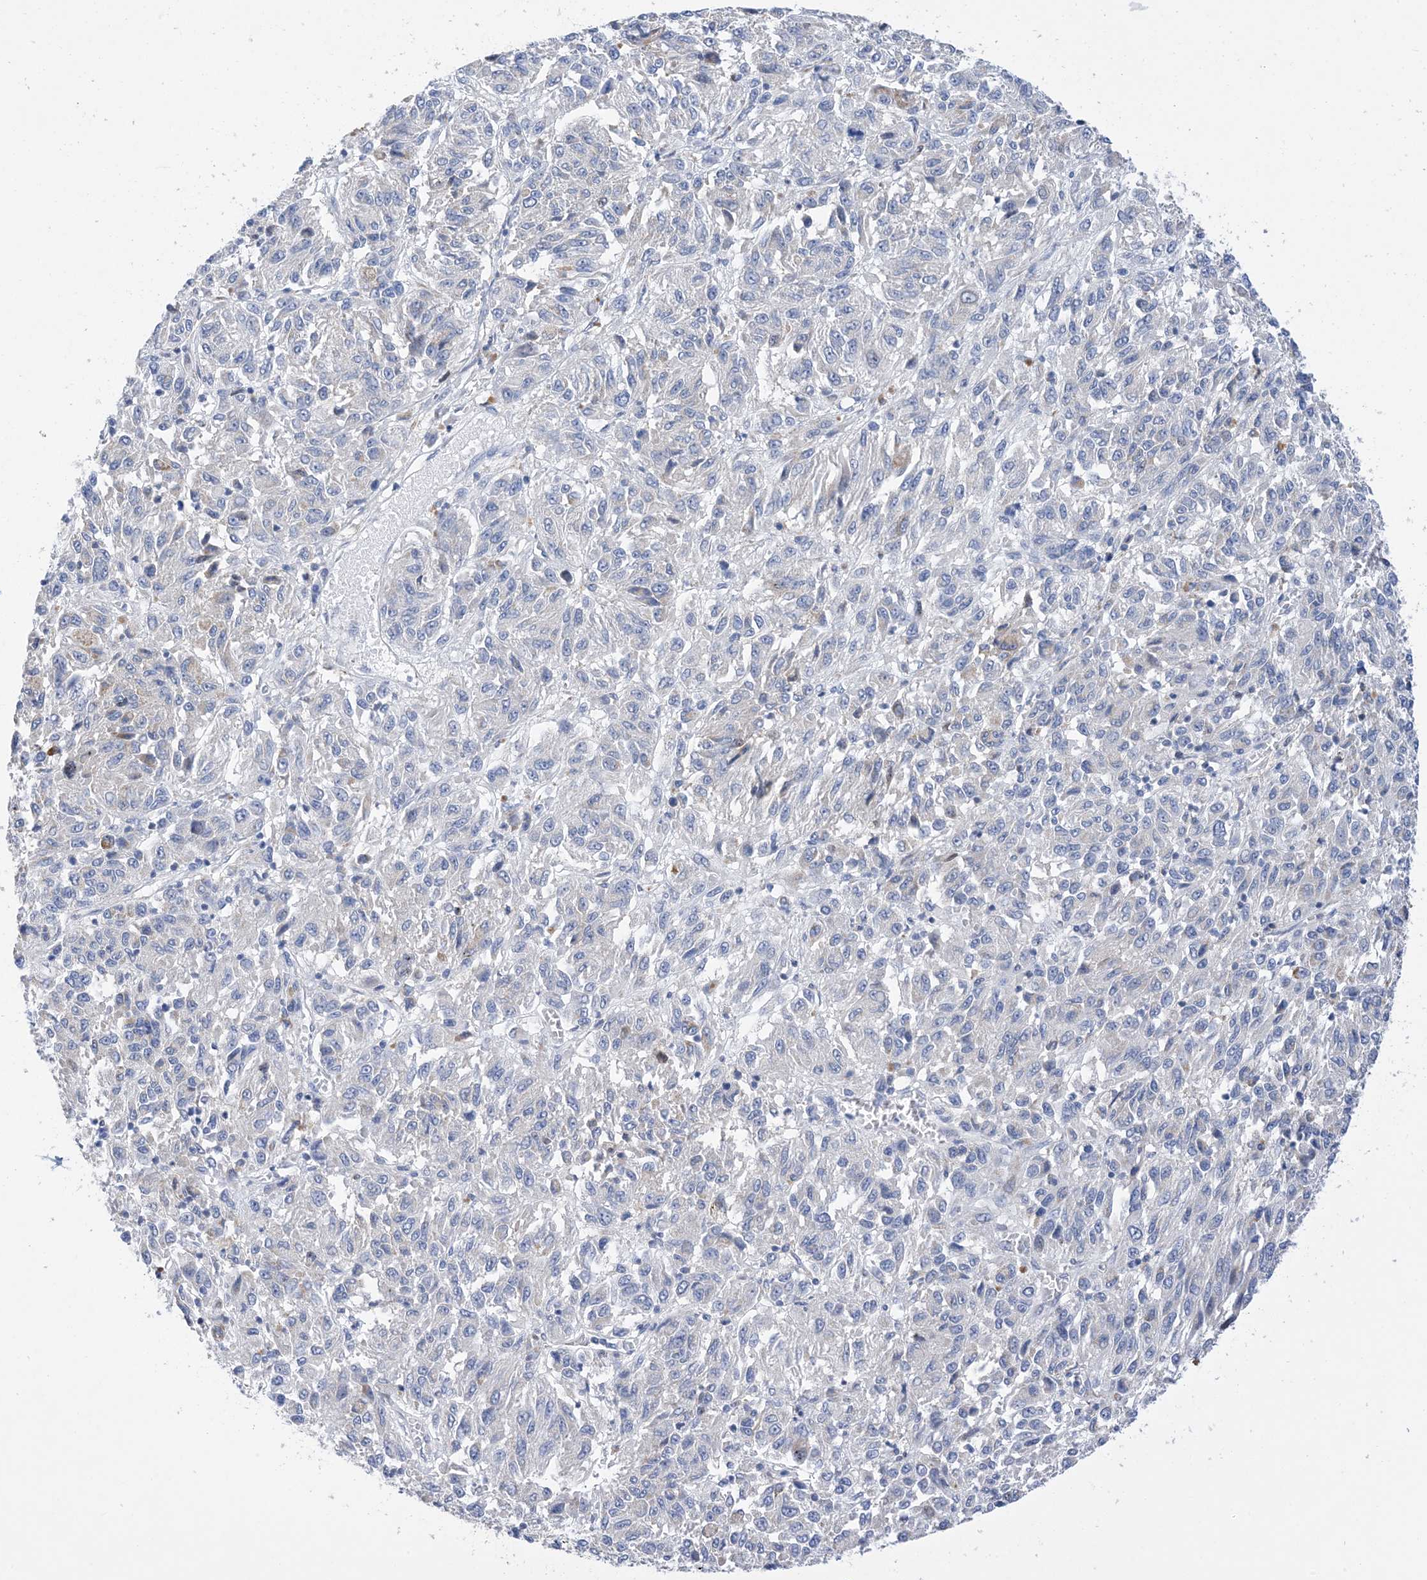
{"staining": {"intensity": "negative", "quantity": "none", "location": "none"}, "tissue": "melanoma", "cell_type": "Tumor cells", "image_type": "cancer", "snomed": [{"axis": "morphology", "description": "Malignant melanoma, Metastatic site"}, {"axis": "topography", "description": "Lung"}], "caption": "Immunohistochemical staining of melanoma exhibits no significant expression in tumor cells.", "gene": "PLK4", "patient": {"sex": "male", "age": 64}}